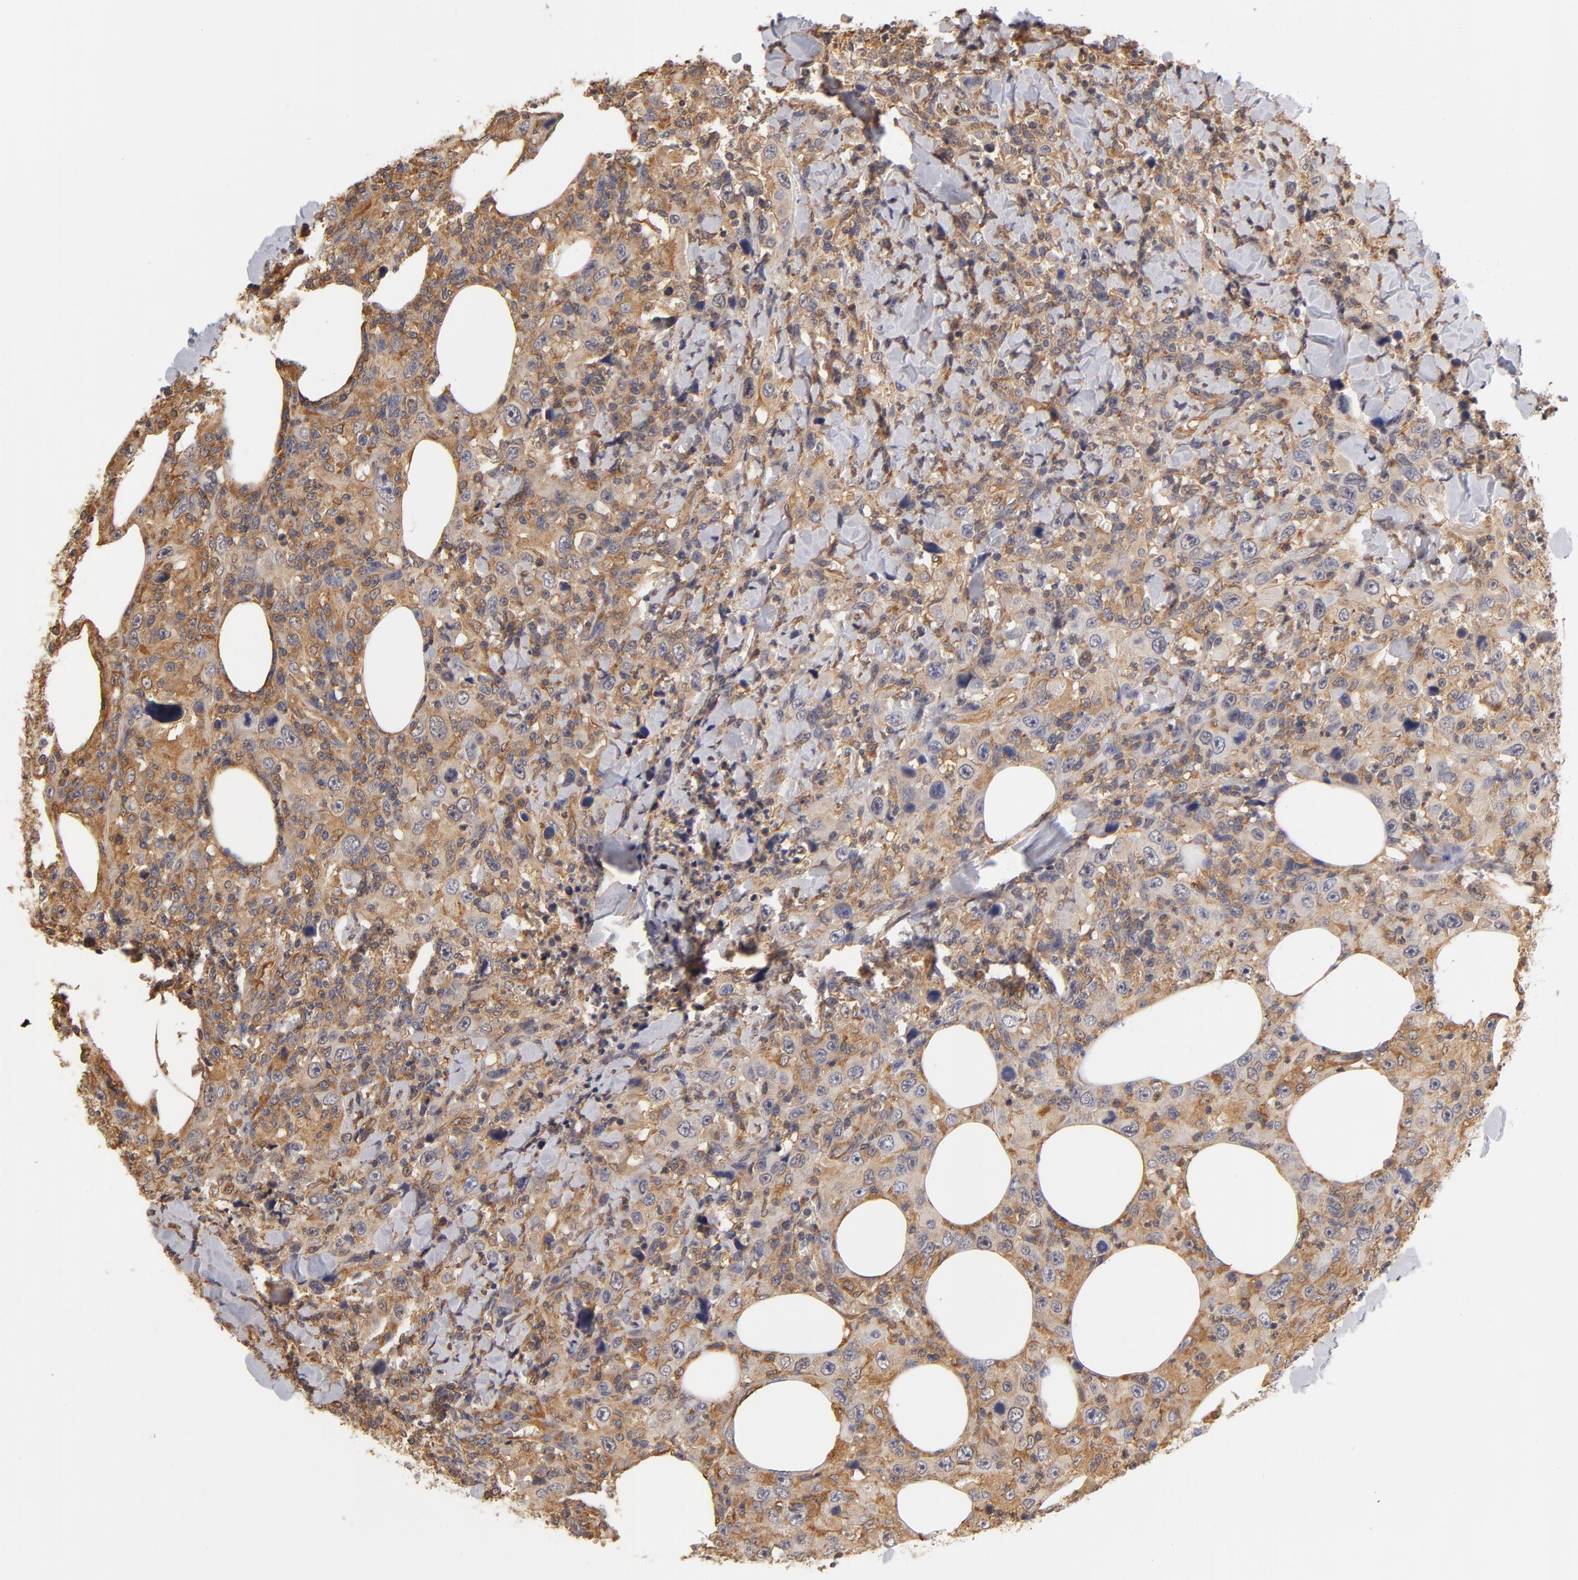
{"staining": {"intensity": "moderate", "quantity": ">75%", "location": "cytoplasmic/membranous"}, "tissue": "thyroid cancer", "cell_type": "Tumor cells", "image_type": "cancer", "snomed": [{"axis": "morphology", "description": "Carcinoma, NOS"}, {"axis": "topography", "description": "Thyroid gland"}], "caption": "Immunohistochemical staining of human thyroid cancer displays medium levels of moderate cytoplasmic/membranous protein expression in approximately >75% of tumor cells.", "gene": "FCMR", "patient": {"sex": "female", "age": 77}}